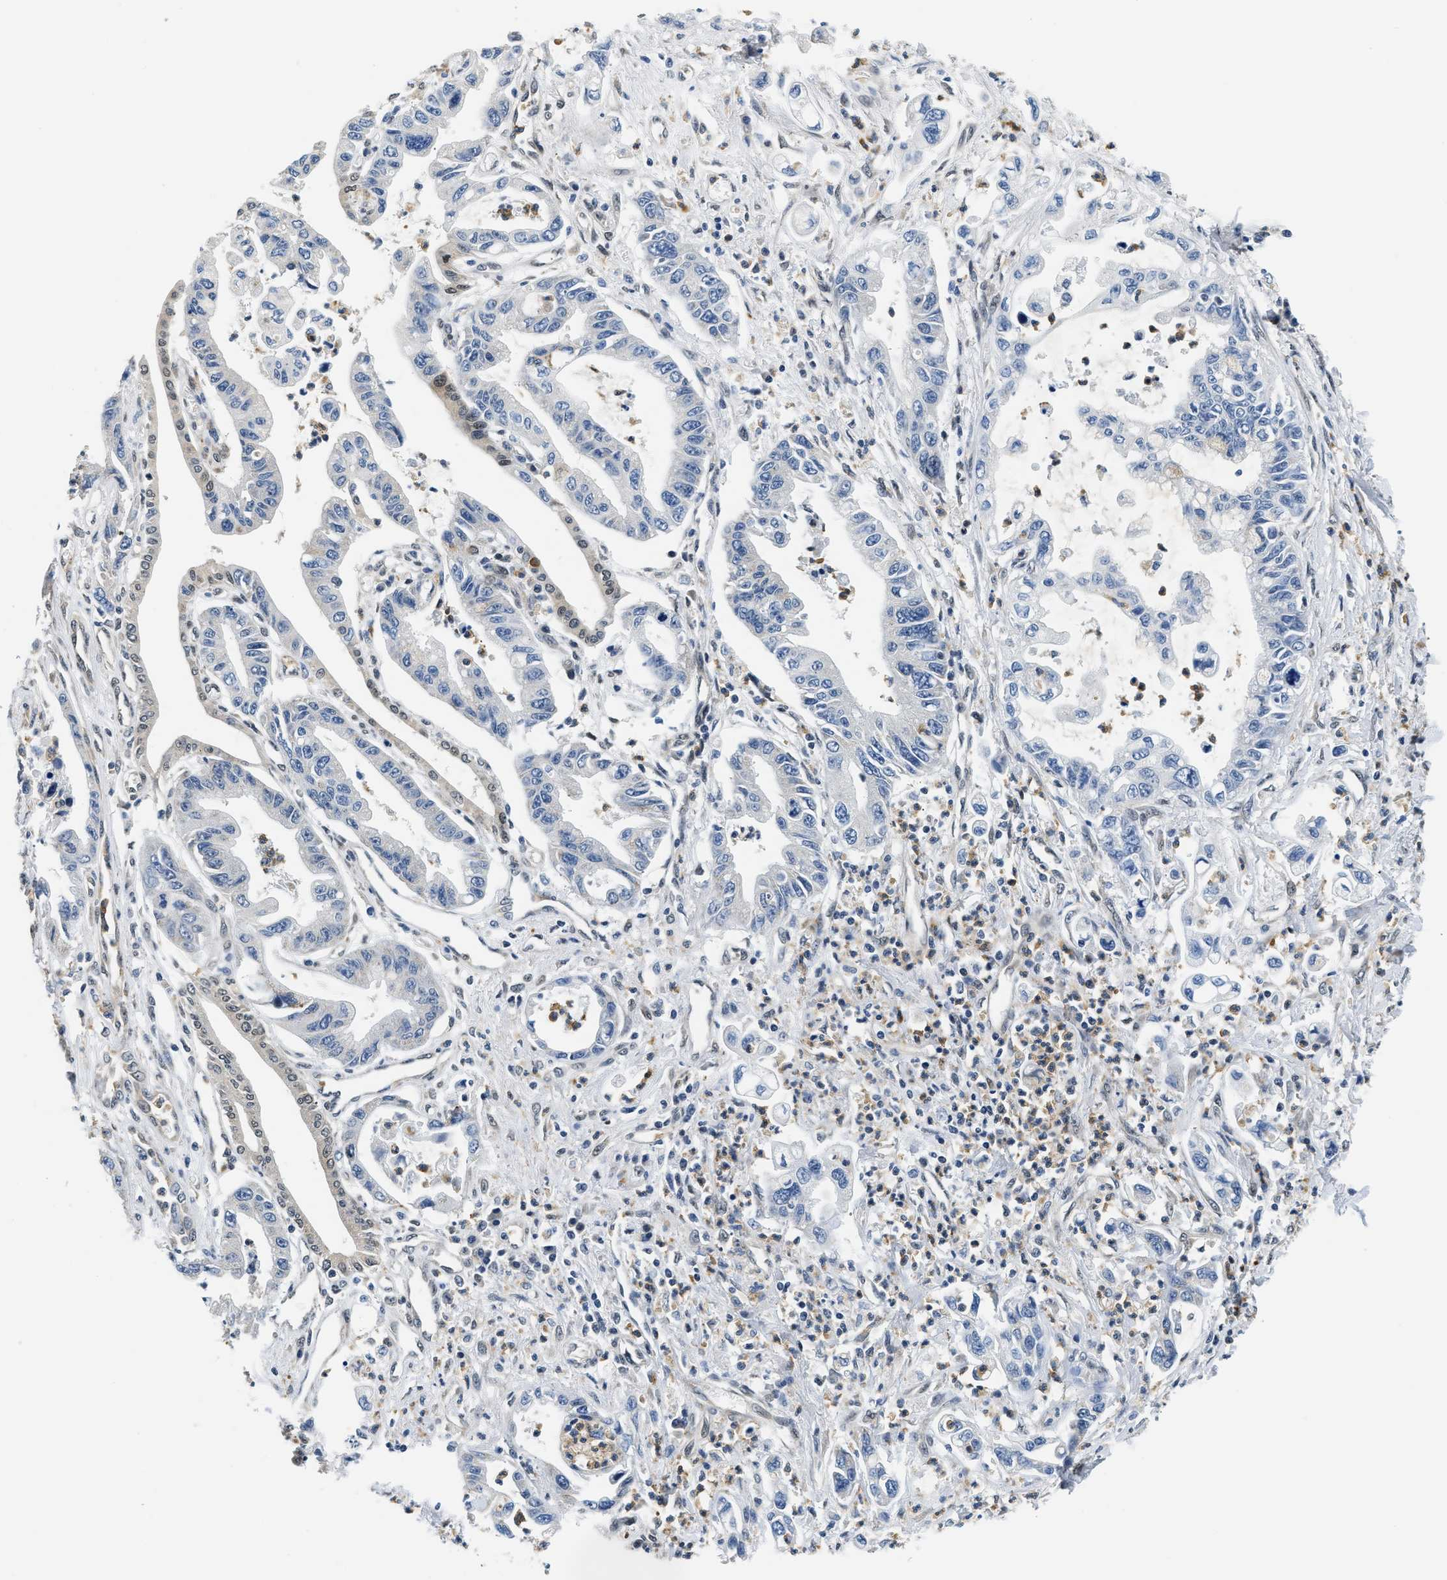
{"staining": {"intensity": "negative", "quantity": "none", "location": "none"}, "tissue": "pancreatic cancer", "cell_type": "Tumor cells", "image_type": "cancer", "snomed": [{"axis": "morphology", "description": "Adenocarcinoma, NOS"}, {"axis": "topography", "description": "Pancreas"}], "caption": "An immunohistochemistry micrograph of pancreatic adenocarcinoma is shown. There is no staining in tumor cells of pancreatic adenocarcinoma. (Immunohistochemistry, brightfield microscopy, high magnification).", "gene": "SMAD4", "patient": {"sex": "male", "age": 56}}